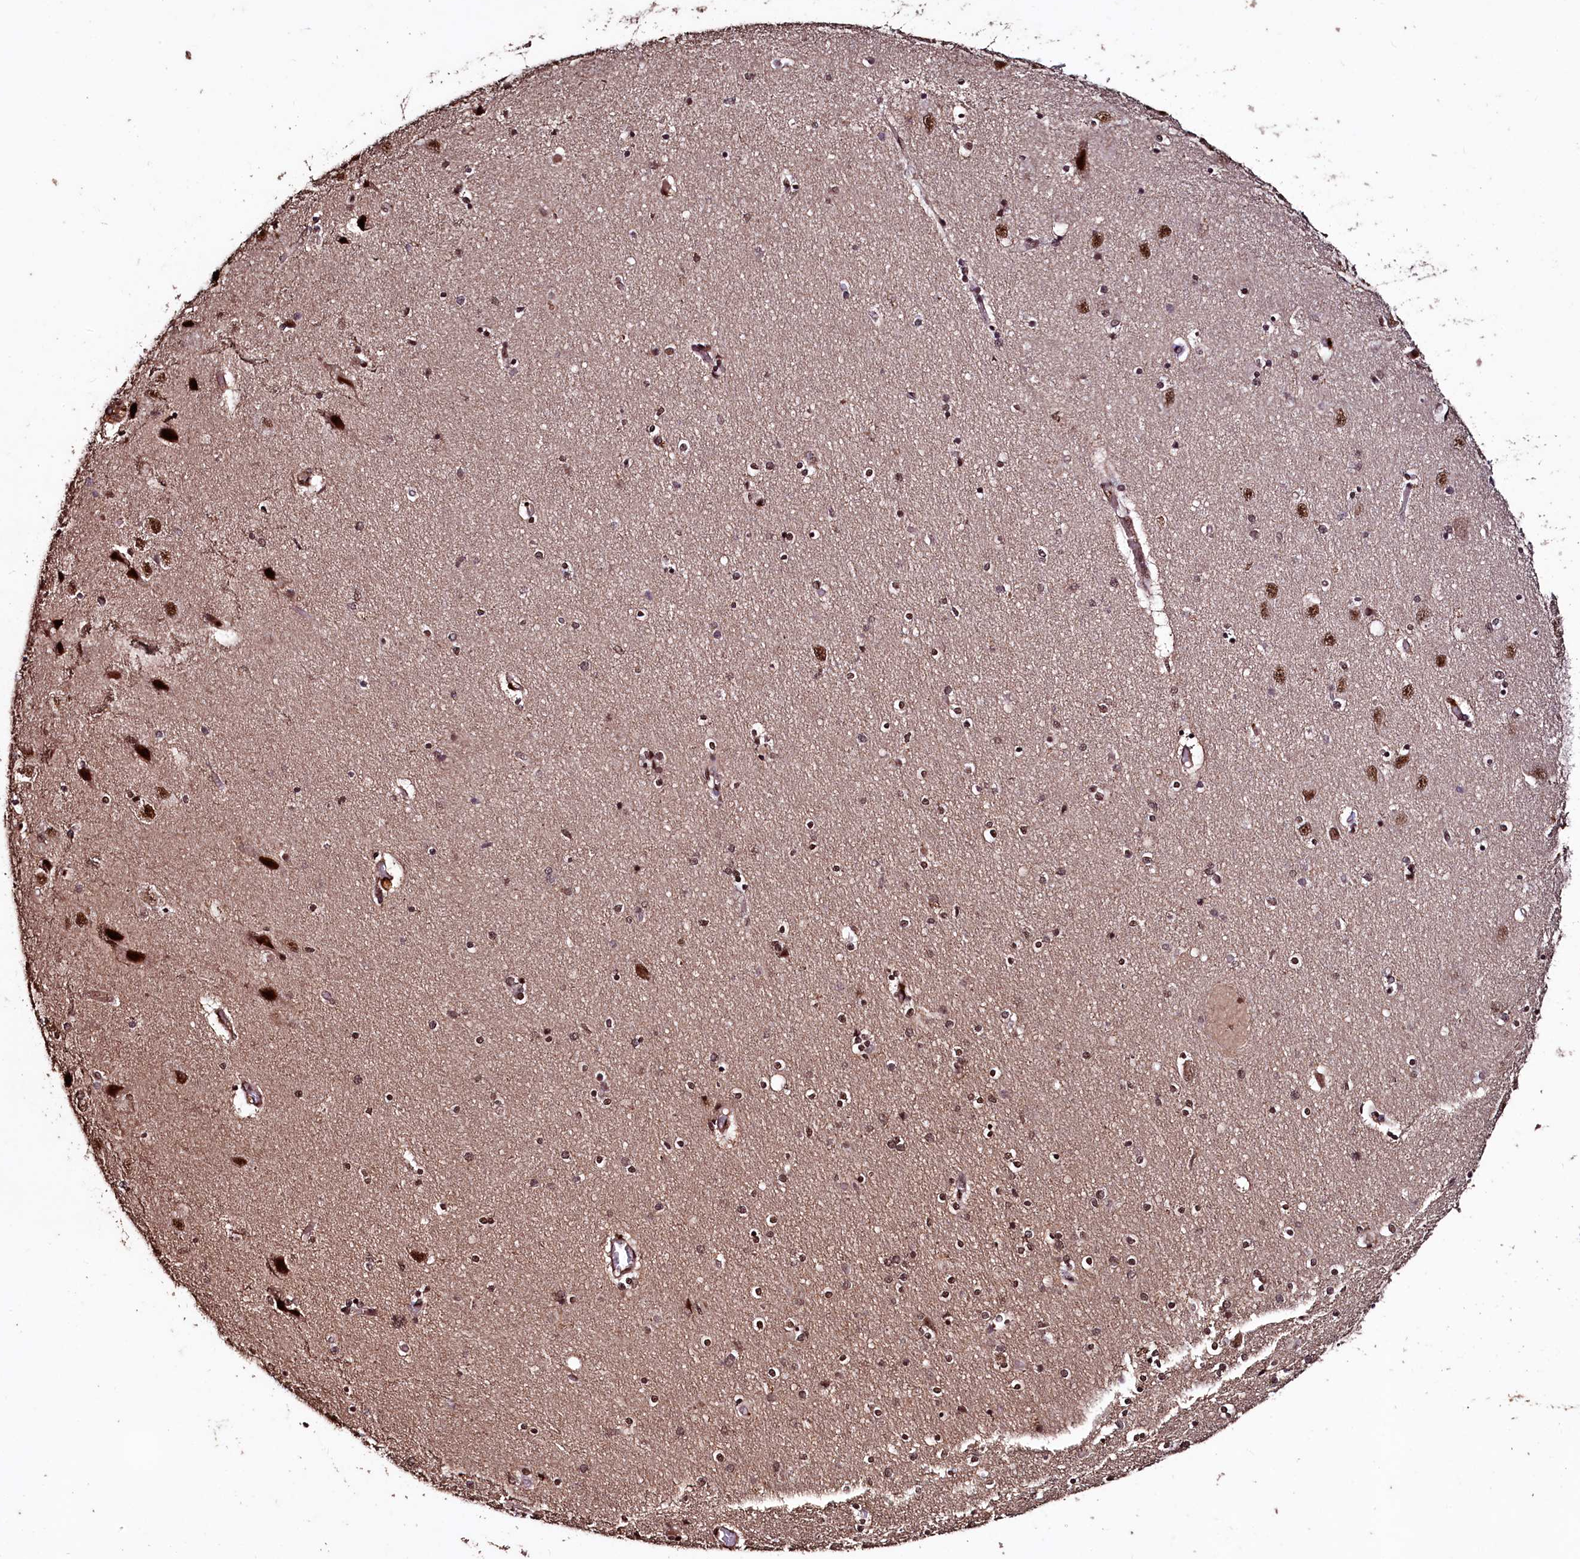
{"staining": {"intensity": "moderate", "quantity": "25%-75%", "location": "nuclear"}, "tissue": "hippocampus", "cell_type": "Glial cells", "image_type": "normal", "snomed": [{"axis": "morphology", "description": "Normal tissue, NOS"}, {"axis": "topography", "description": "Hippocampus"}], "caption": "The micrograph shows immunohistochemical staining of benign hippocampus. There is moderate nuclear positivity is appreciated in about 25%-75% of glial cells.", "gene": "SFSWAP", "patient": {"sex": "female", "age": 54}}